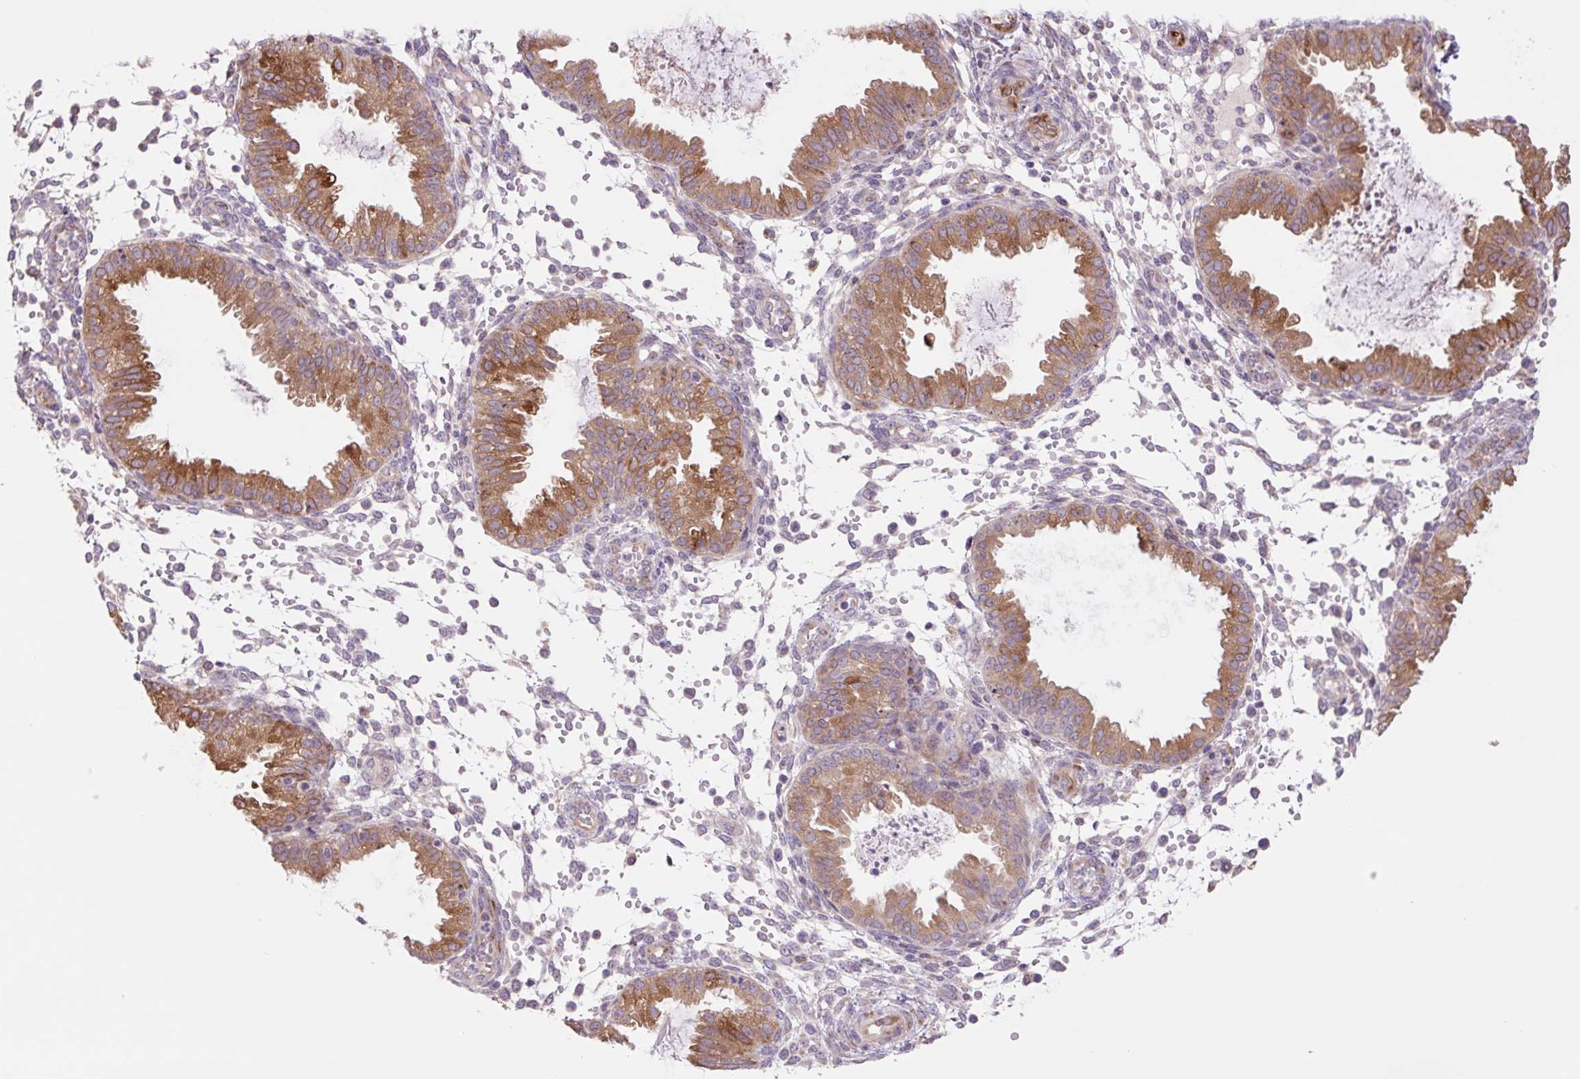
{"staining": {"intensity": "negative", "quantity": "none", "location": "none"}, "tissue": "endometrium", "cell_type": "Cells in endometrial stroma", "image_type": "normal", "snomed": [{"axis": "morphology", "description": "Normal tissue, NOS"}, {"axis": "topography", "description": "Endometrium"}], "caption": "Immunohistochemistry of benign endometrium shows no expression in cells in endometrial stroma.", "gene": "PLA2G4A", "patient": {"sex": "female", "age": 33}}